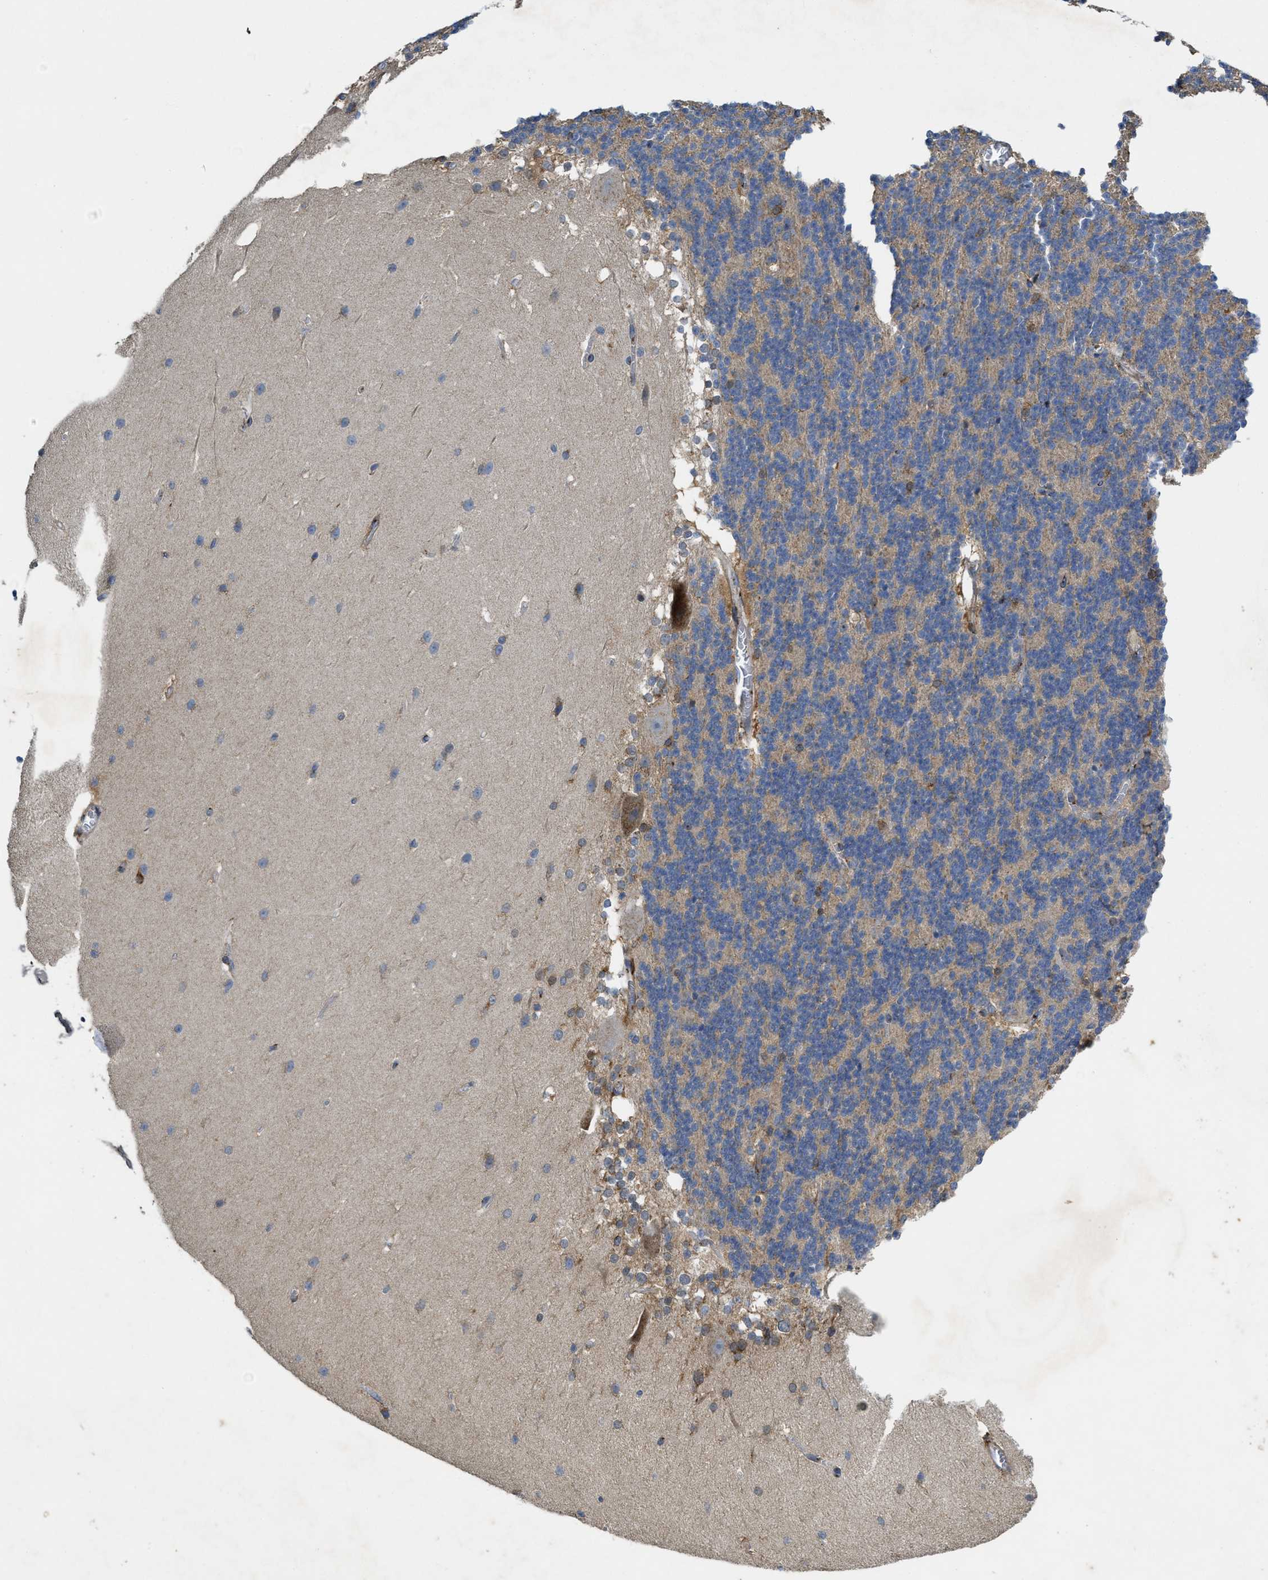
{"staining": {"intensity": "weak", "quantity": "<25%", "location": "cytoplasmic/membranous"}, "tissue": "cerebellum", "cell_type": "Cells in granular layer", "image_type": "normal", "snomed": [{"axis": "morphology", "description": "Normal tissue, NOS"}, {"axis": "topography", "description": "Cerebellum"}], "caption": "IHC of normal cerebellum demonstrates no expression in cells in granular layer. (DAB (3,3'-diaminobenzidine) immunohistochemistry (IHC), high magnification).", "gene": "ZNF70", "patient": {"sex": "female", "age": 19}}